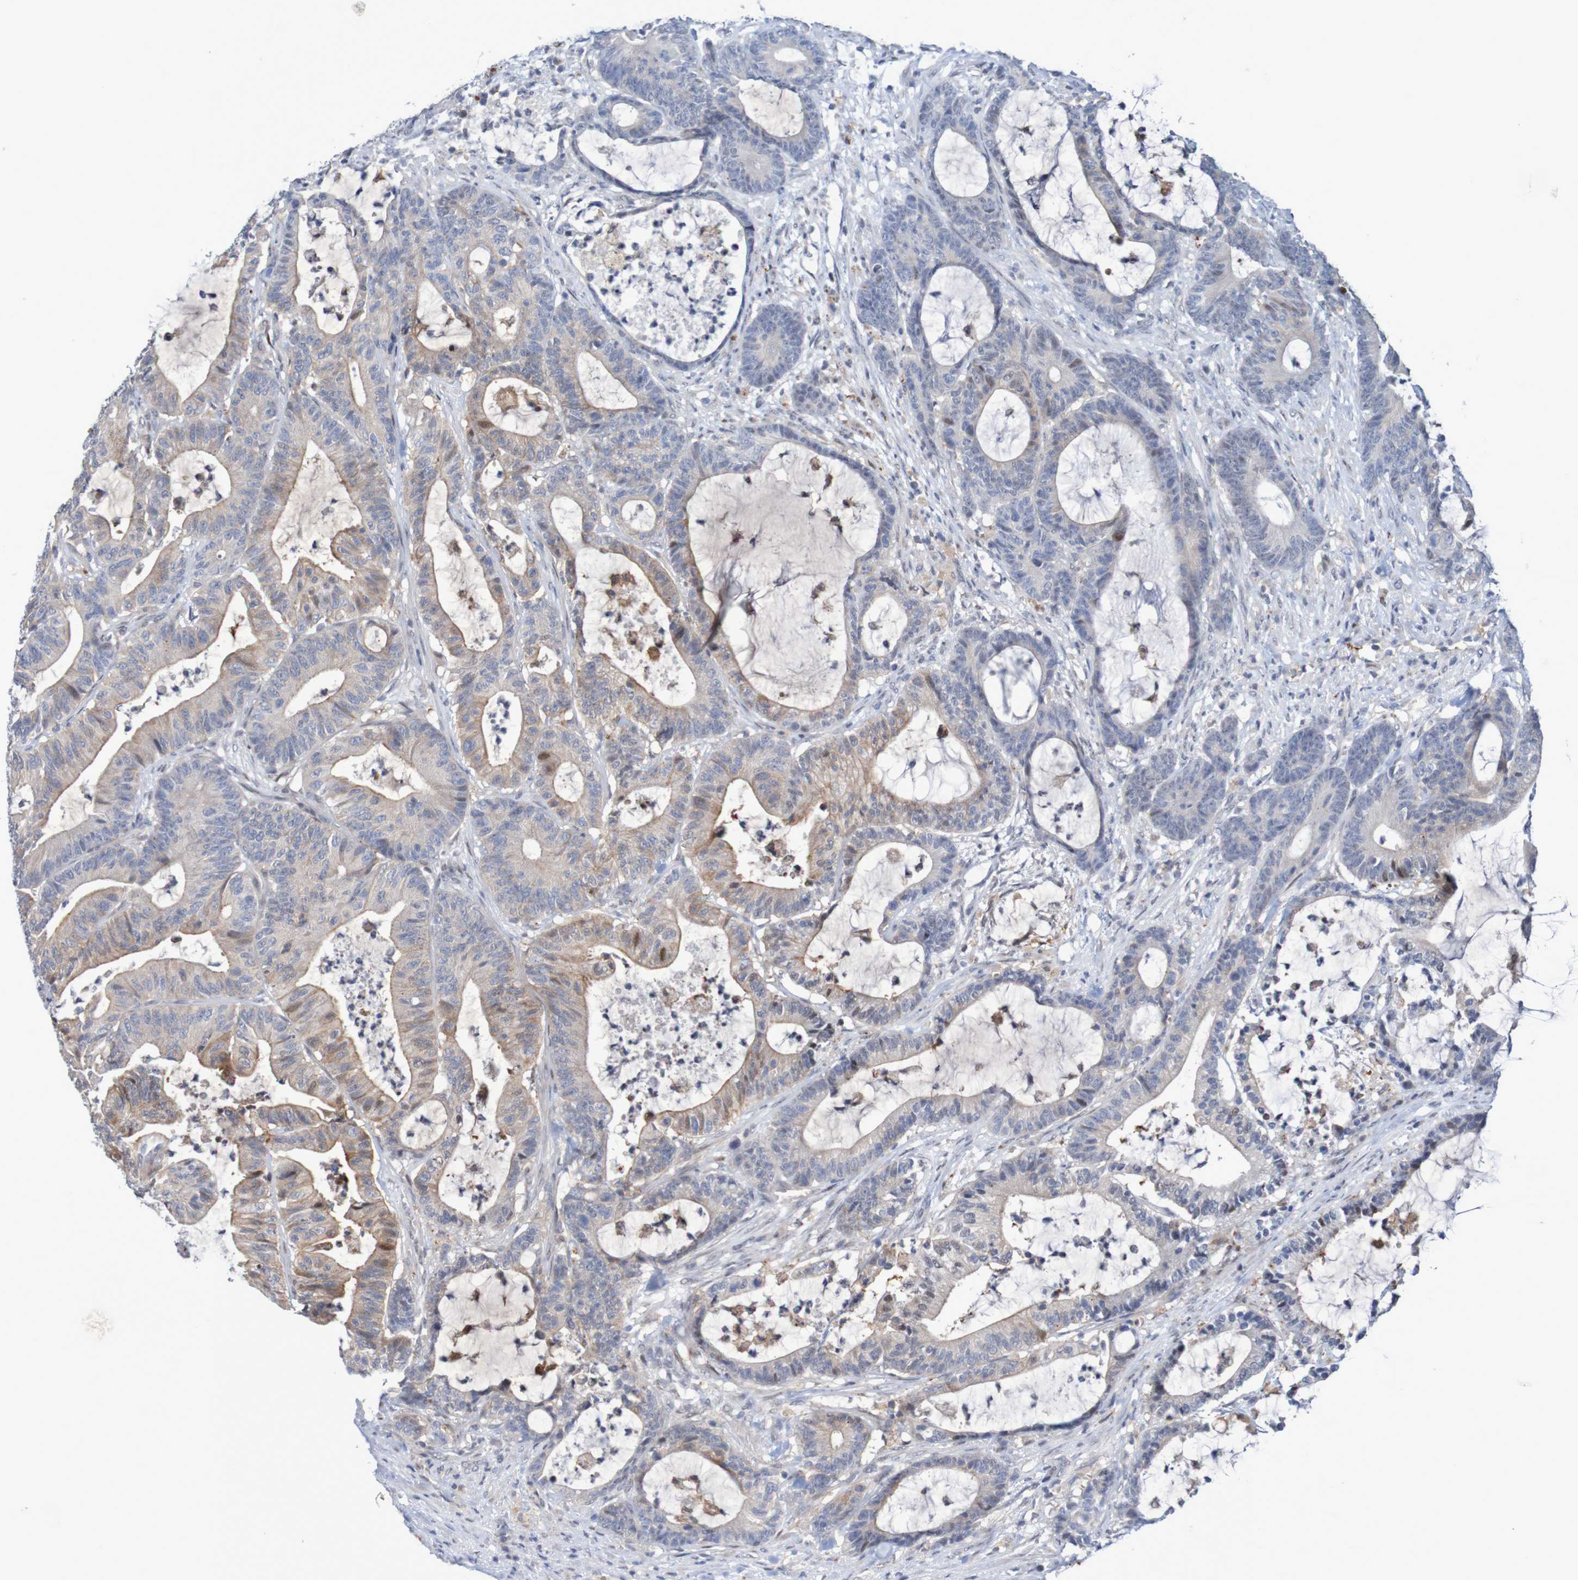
{"staining": {"intensity": "moderate", "quantity": "25%-75%", "location": "cytoplasmic/membranous"}, "tissue": "colorectal cancer", "cell_type": "Tumor cells", "image_type": "cancer", "snomed": [{"axis": "morphology", "description": "Adenocarcinoma, NOS"}, {"axis": "topography", "description": "Colon"}], "caption": "There is medium levels of moderate cytoplasmic/membranous positivity in tumor cells of colorectal cancer (adenocarcinoma), as demonstrated by immunohistochemical staining (brown color).", "gene": "FBP2", "patient": {"sex": "female", "age": 84}}